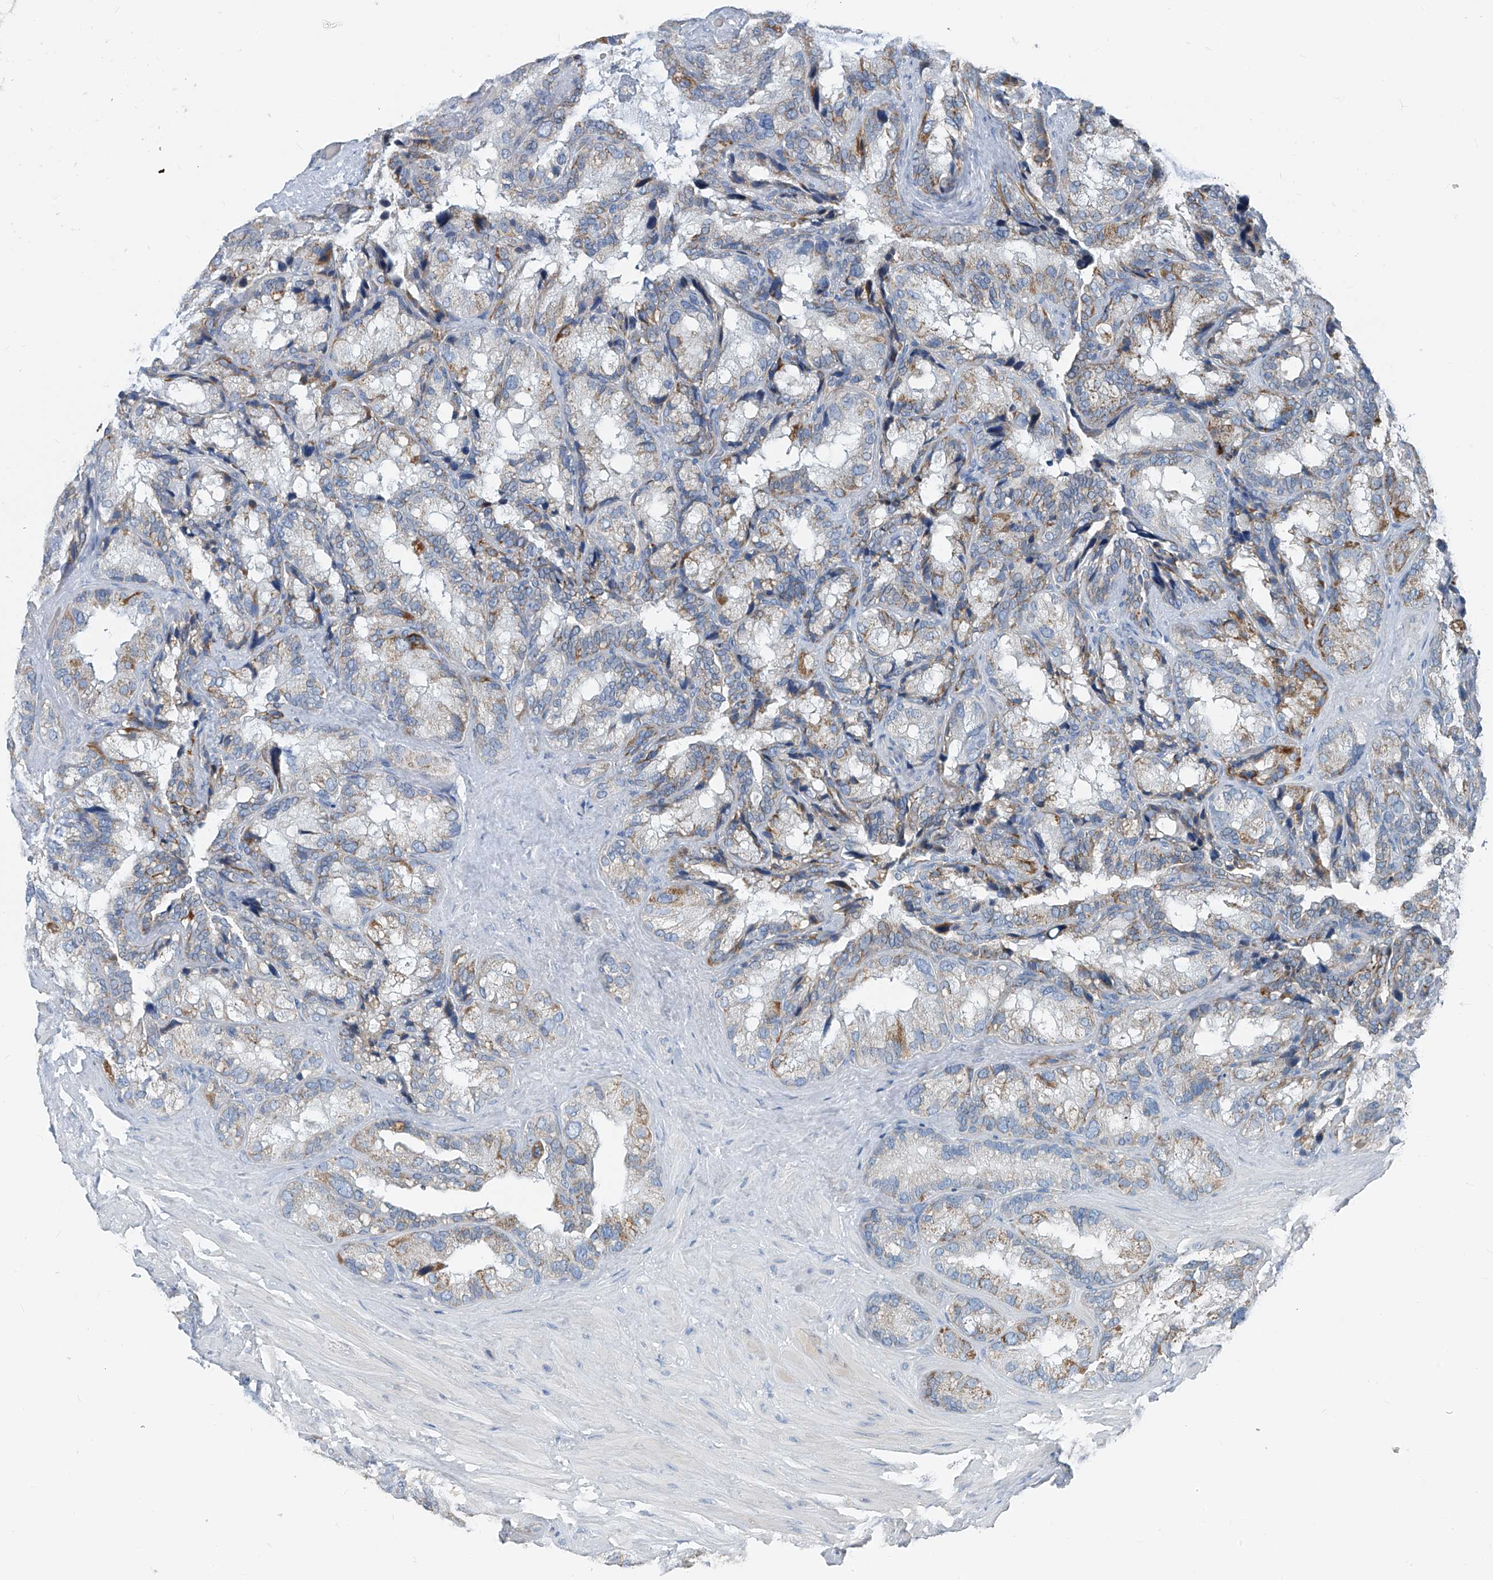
{"staining": {"intensity": "weak", "quantity": "<25%", "location": "cytoplasmic/membranous"}, "tissue": "seminal vesicle", "cell_type": "Glandular cells", "image_type": "normal", "snomed": [{"axis": "morphology", "description": "Normal tissue, NOS"}, {"axis": "topography", "description": "Prostate"}, {"axis": "topography", "description": "Seminal veicle"}], "caption": "Glandular cells show no significant positivity in unremarkable seminal vesicle.", "gene": "FGD2", "patient": {"sex": "male", "age": 68}}